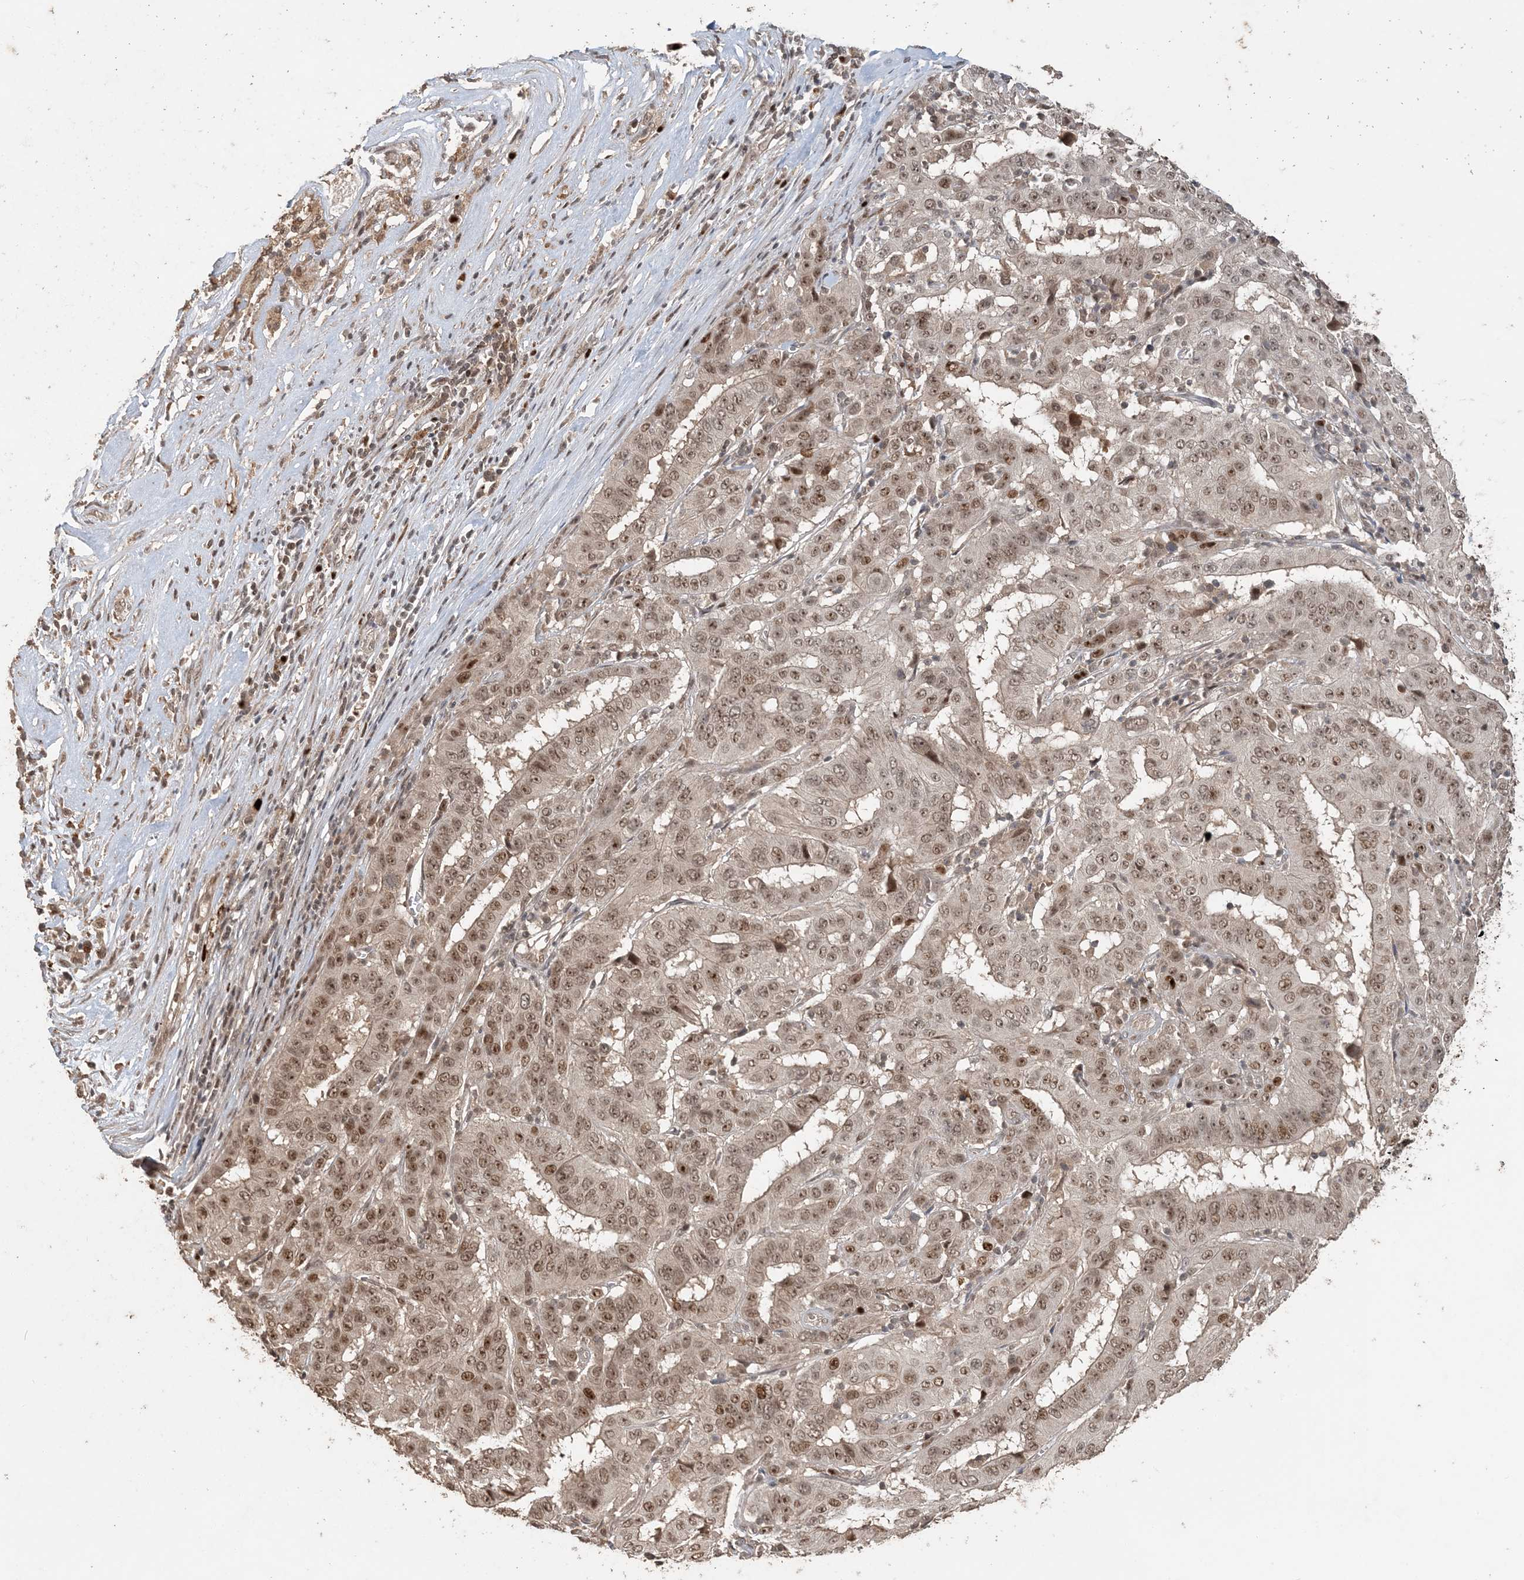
{"staining": {"intensity": "moderate", "quantity": ">75%", "location": "nuclear"}, "tissue": "pancreatic cancer", "cell_type": "Tumor cells", "image_type": "cancer", "snomed": [{"axis": "morphology", "description": "Adenocarcinoma, NOS"}, {"axis": "topography", "description": "Pancreas"}], "caption": "IHC image of pancreatic adenocarcinoma stained for a protein (brown), which exhibits medium levels of moderate nuclear expression in approximately >75% of tumor cells.", "gene": "ATP13A2", "patient": {"sex": "male", "age": 63}}